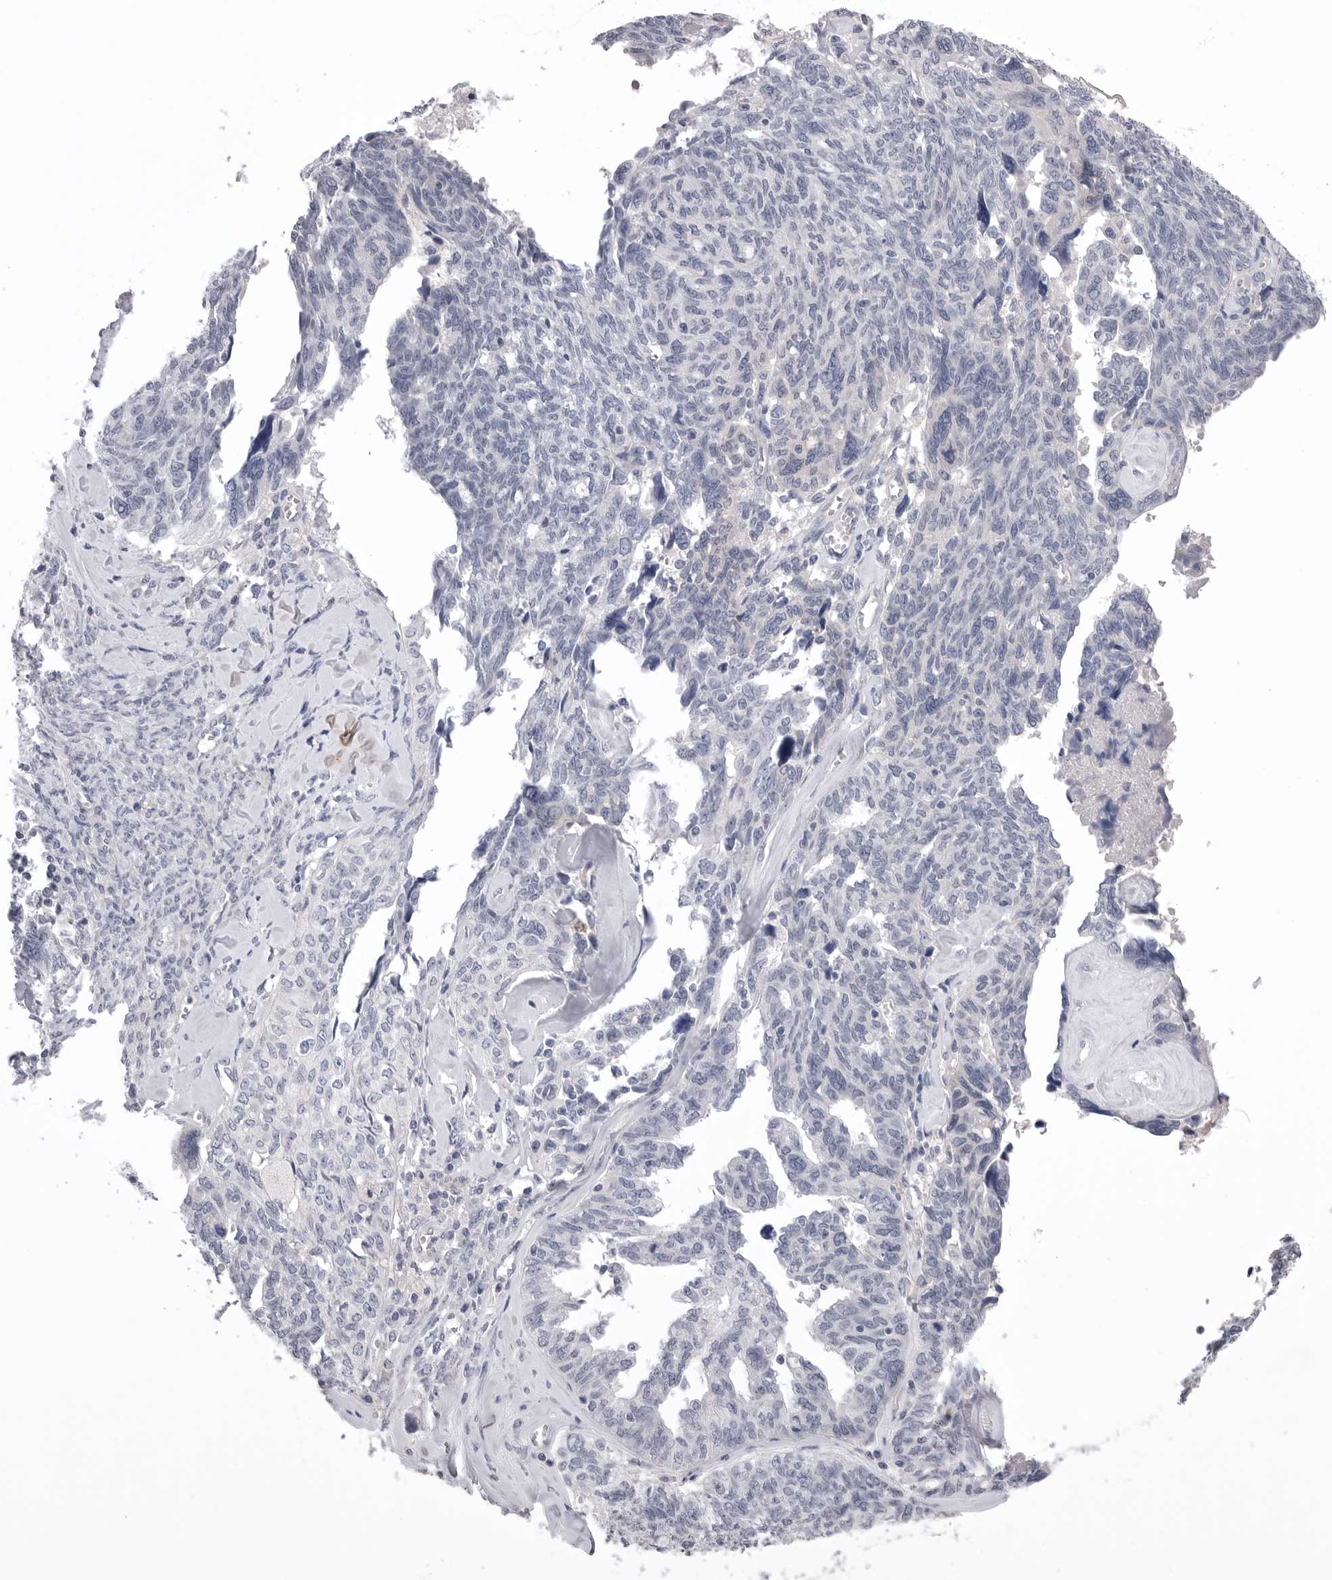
{"staining": {"intensity": "negative", "quantity": "none", "location": "none"}, "tissue": "ovarian cancer", "cell_type": "Tumor cells", "image_type": "cancer", "snomed": [{"axis": "morphology", "description": "Cystadenocarcinoma, serous, NOS"}, {"axis": "topography", "description": "Ovary"}], "caption": "High magnification brightfield microscopy of ovarian serous cystadenocarcinoma stained with DAB (3,3'-diaminobenzidine) (brown) and counterstained with hematoxylin (blue): tumor cells show no significant expression.", "gene": "DLGAP3", "patient": {"sex": "female", "age": 79}}